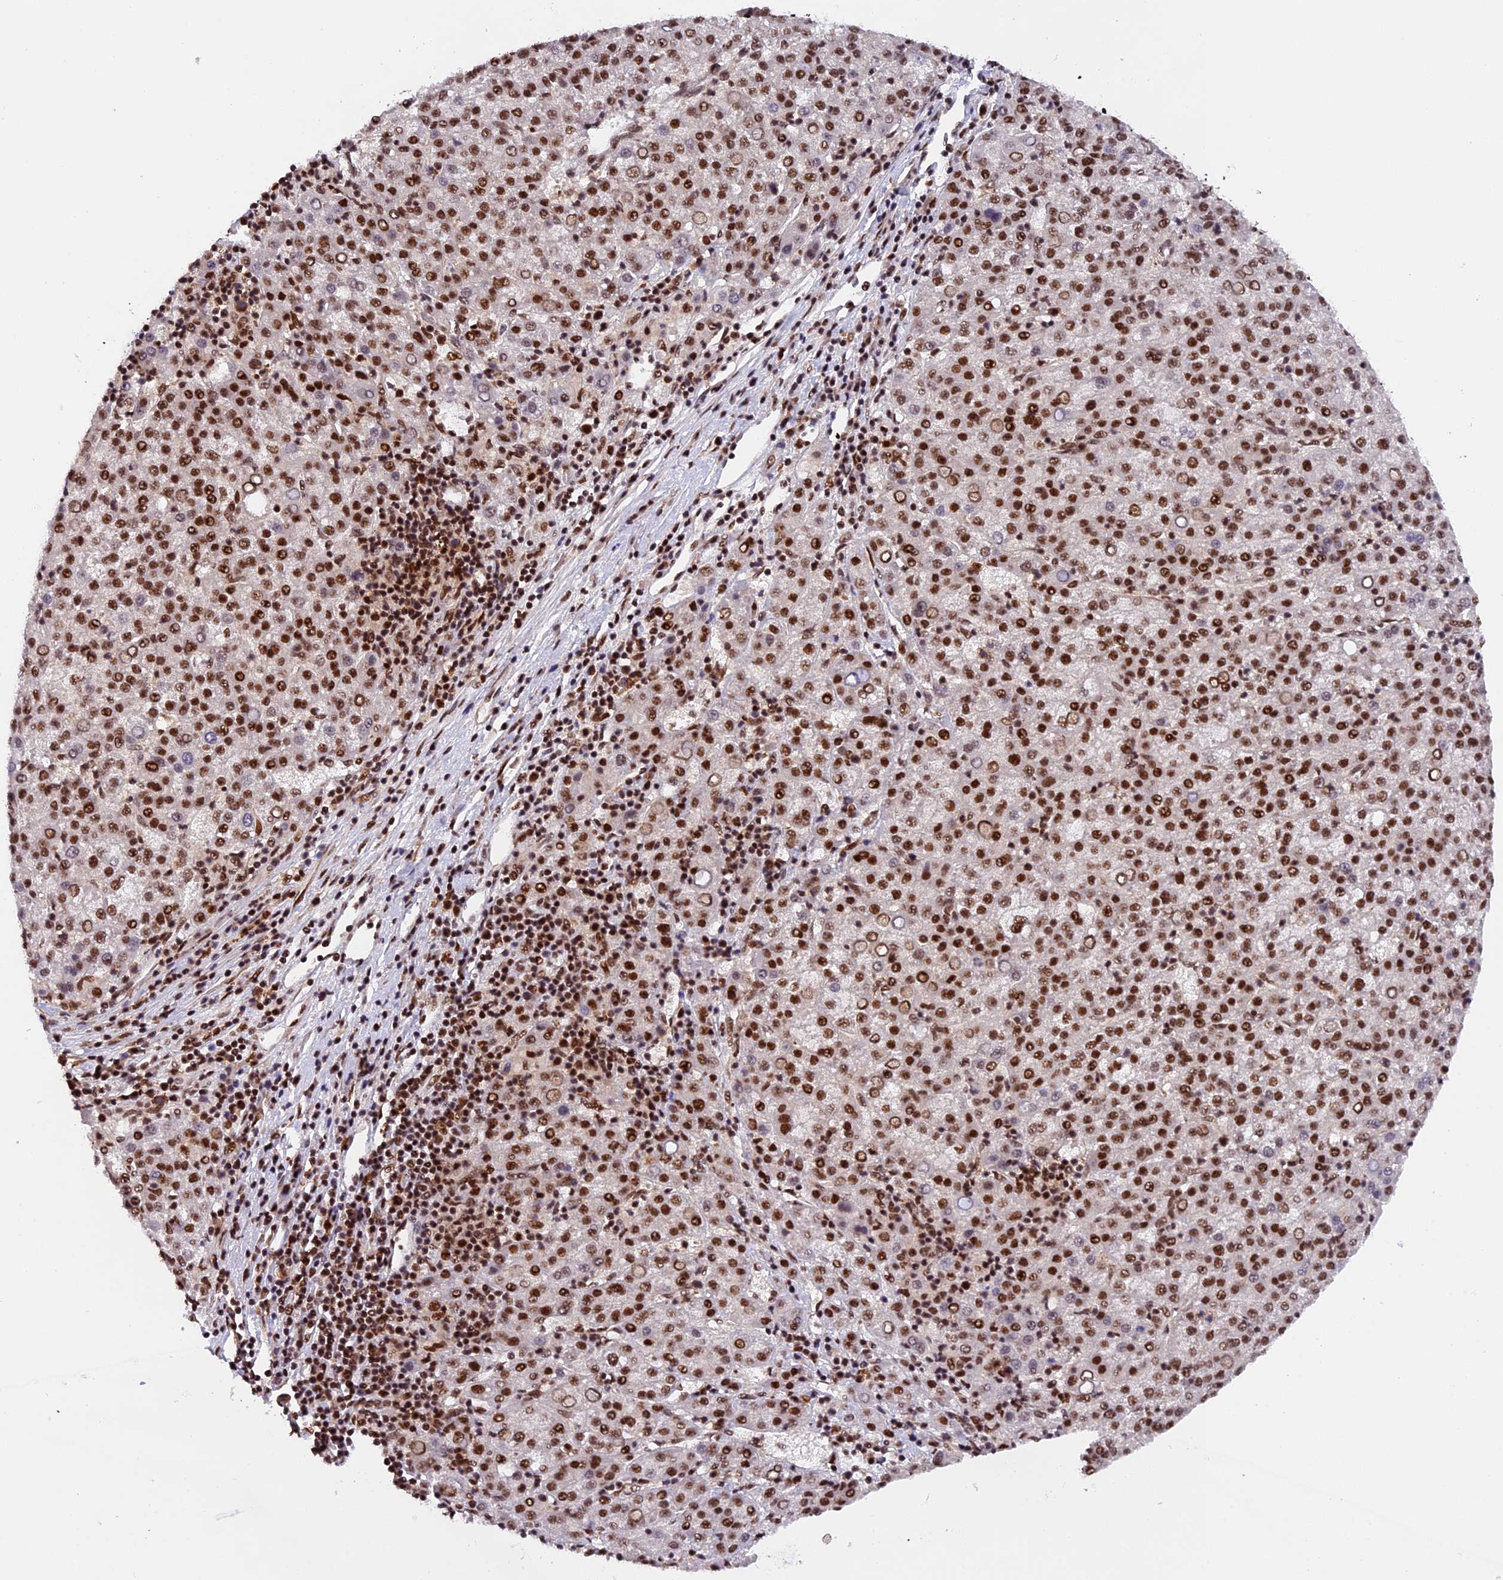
{"staining": {"intensity": "strong", "quantity": ">75%", "location": "nuclear"}, "tissue": "liver cancer", "cell_type": "Tumor cells", "image_type": "cancer", "snomed": [{"axis": "morphology", "description": "Carcinoma, Hepatocellular, NOS"}, {"axis": "topography", "description": "Liver"}], "caption": "IHC micrograph of neoplastic tissue: liver hepatocellular carcinoma stained using immunohistochemistry (IHC) exhibits high levels of strong protein expression localized specifically in the nuclear of tumor cells, appearing as a nuclear brown color.", "gene": "RAMAC", "patient": {"sex": "female", "age": 58}}